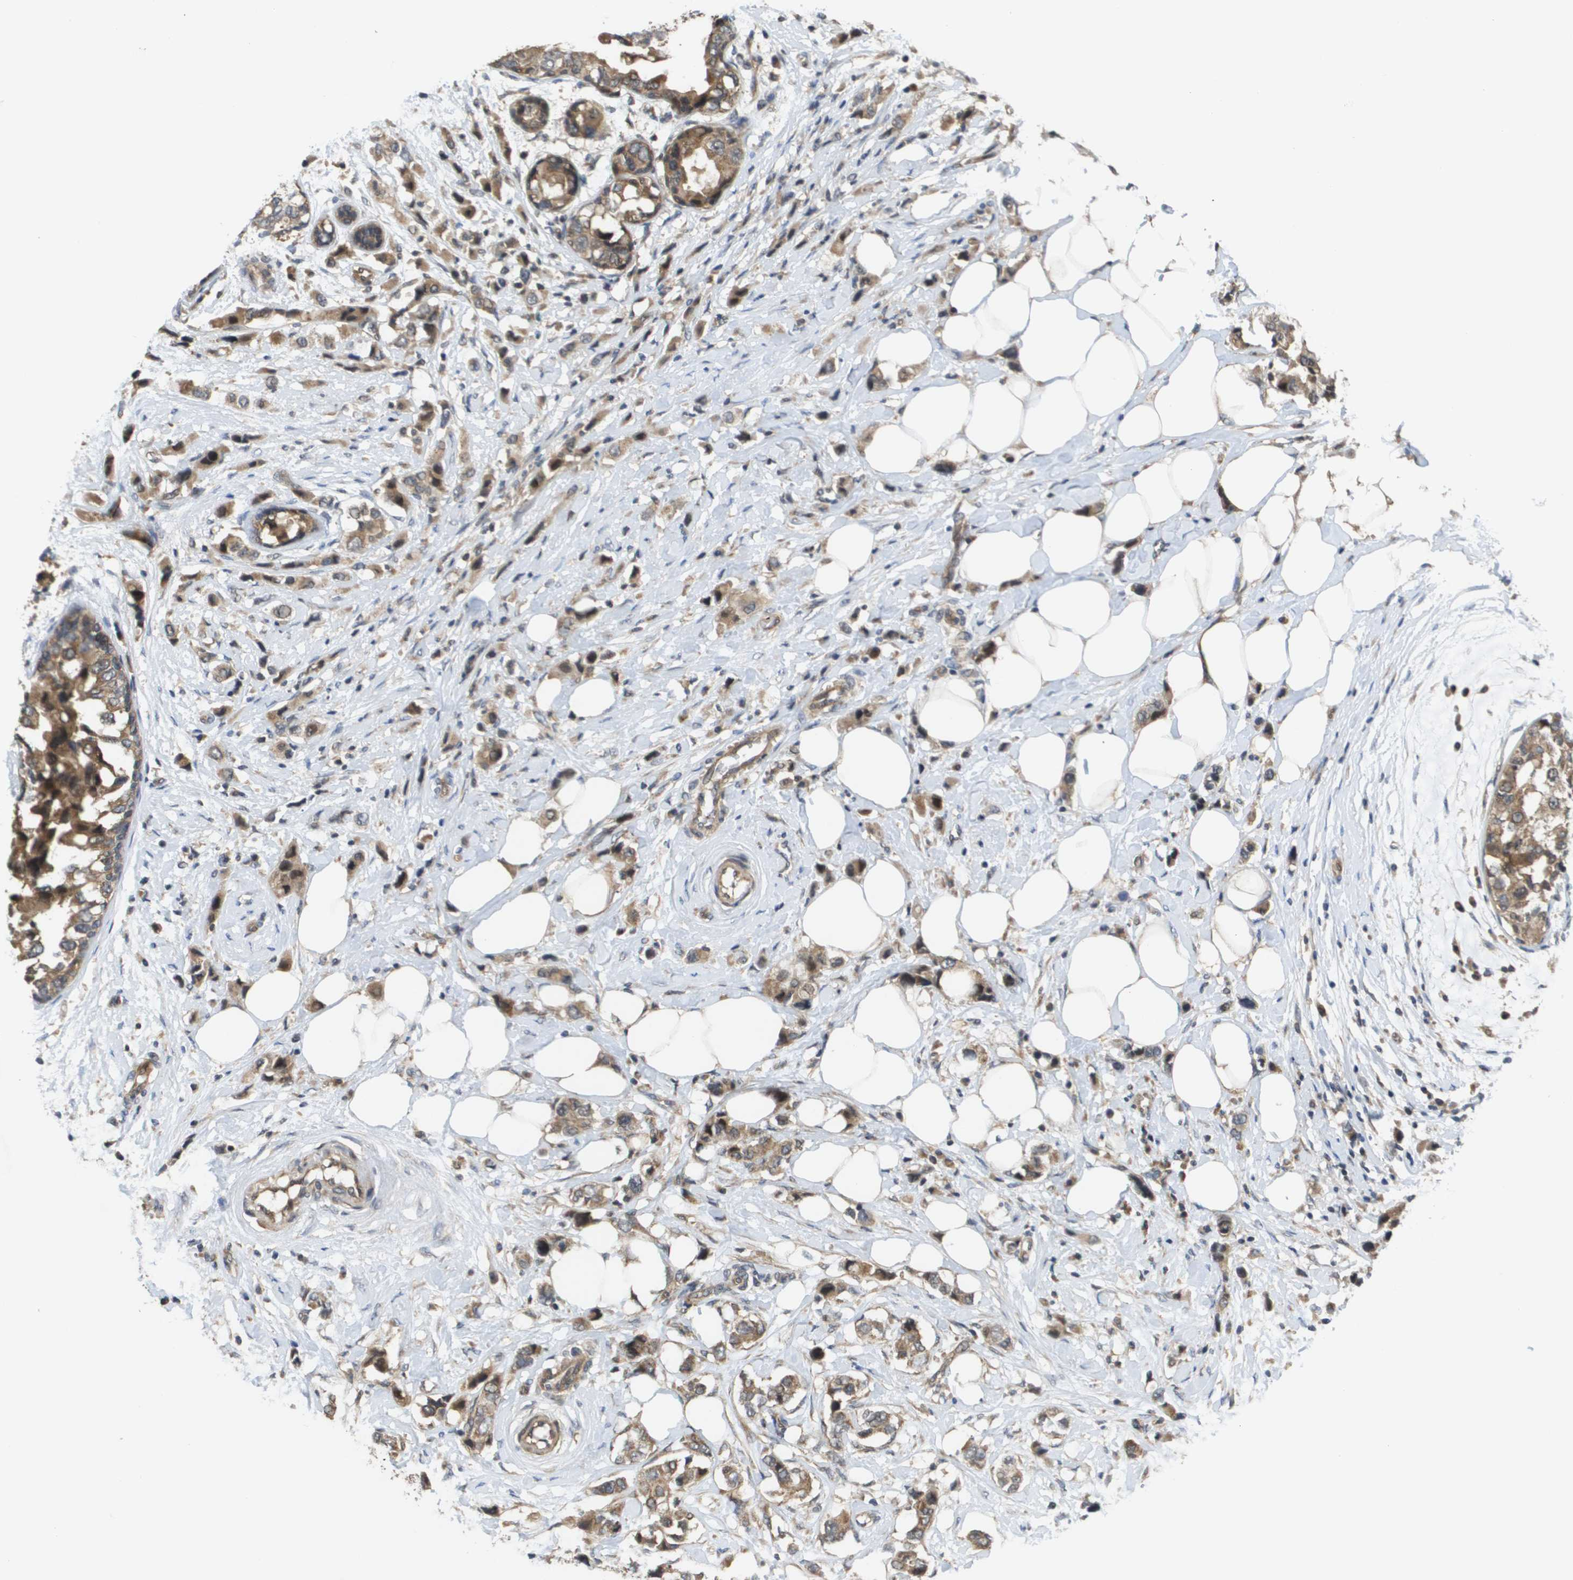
{"staining": {"intensity": "moderate", "quantity": ">75%", "location": "cytoplasmic/membranous"}, "tissue": "breast cancer", "cell_type": "Tumor cells", "image_type": "cancer", "snomed": [{"axis": "morphology", "description": "Normal tissue, NOS"}, {"axis": "morphology", "description": "Duct carcinoma"}, {"axis": "topography", "description": "Breast"}], "caption": "A brown stain highlights moderate cytoplasmic/membranous staining of a protein in intraductal carcinoma (breast) tumor cells.", "gene": "RBM38", "patient": {"sex": "female", "age": 50}}